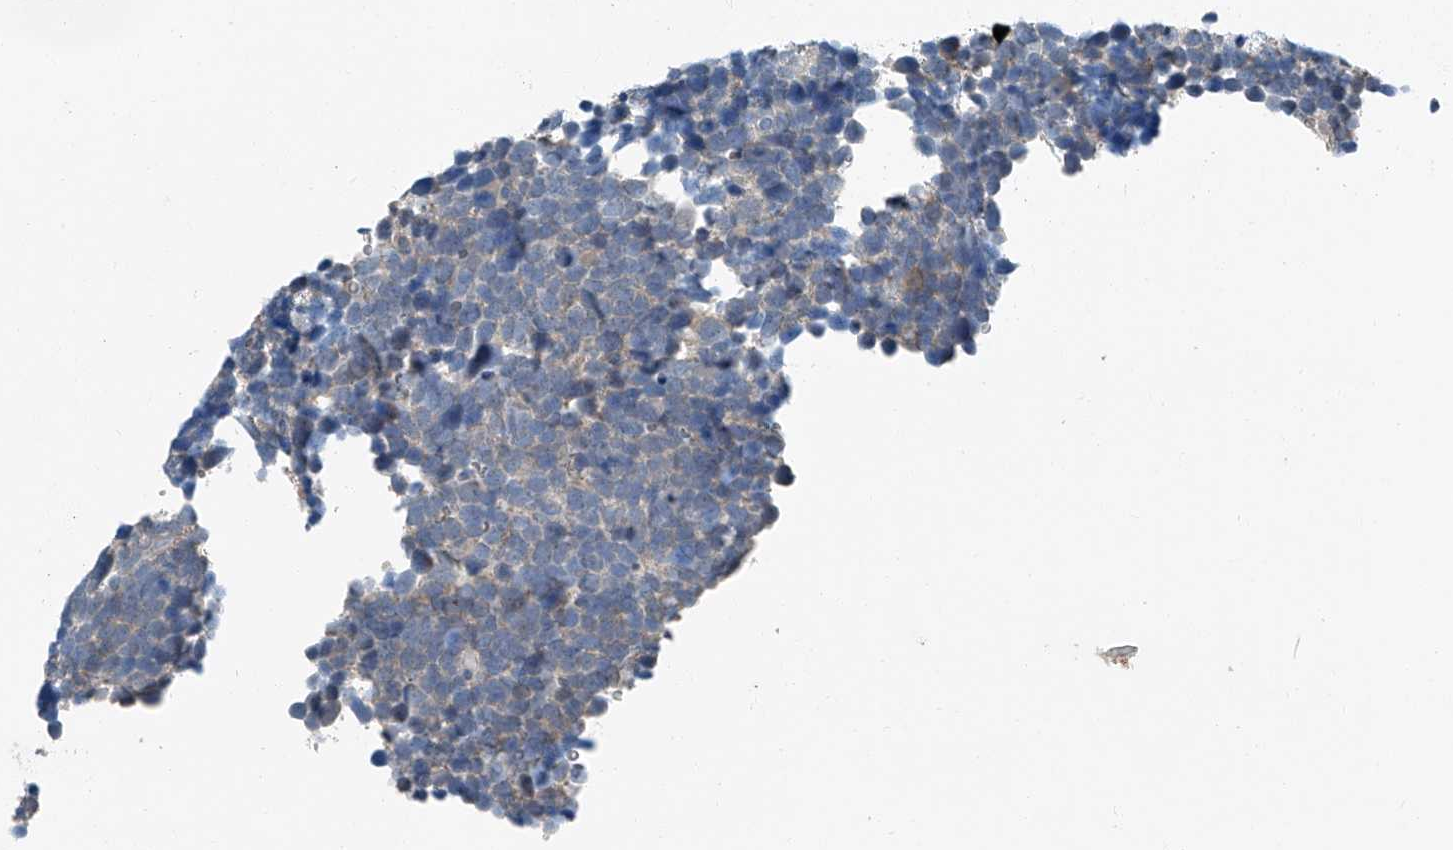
{"staining": {"intensity": "negative", "quantity": "none", "location": "none"}, "tissue": "urothelial cancer", "cell_type": "Tumor cells", "image_type": "cancer", "snomed": [{"axis": "morphology", "description": "Urothelial carcinoma, High grade"}, {"axis": "topography", "description": "Urinary bladder"}], "caption": "Immunohistochemistry (IHC) photomicrograph of high-grade urothelial carcinoma stained for a protein (brown), which shows no staining in tumor cells. (Stains: DAB (3,3'-diaminobenzidine) IHC with hematoxylin counter stain, Microscopy: brightfield microscopy at high magnification).", "gene": "MDGA1", "patient": {"sex": "female", "age": 82}}